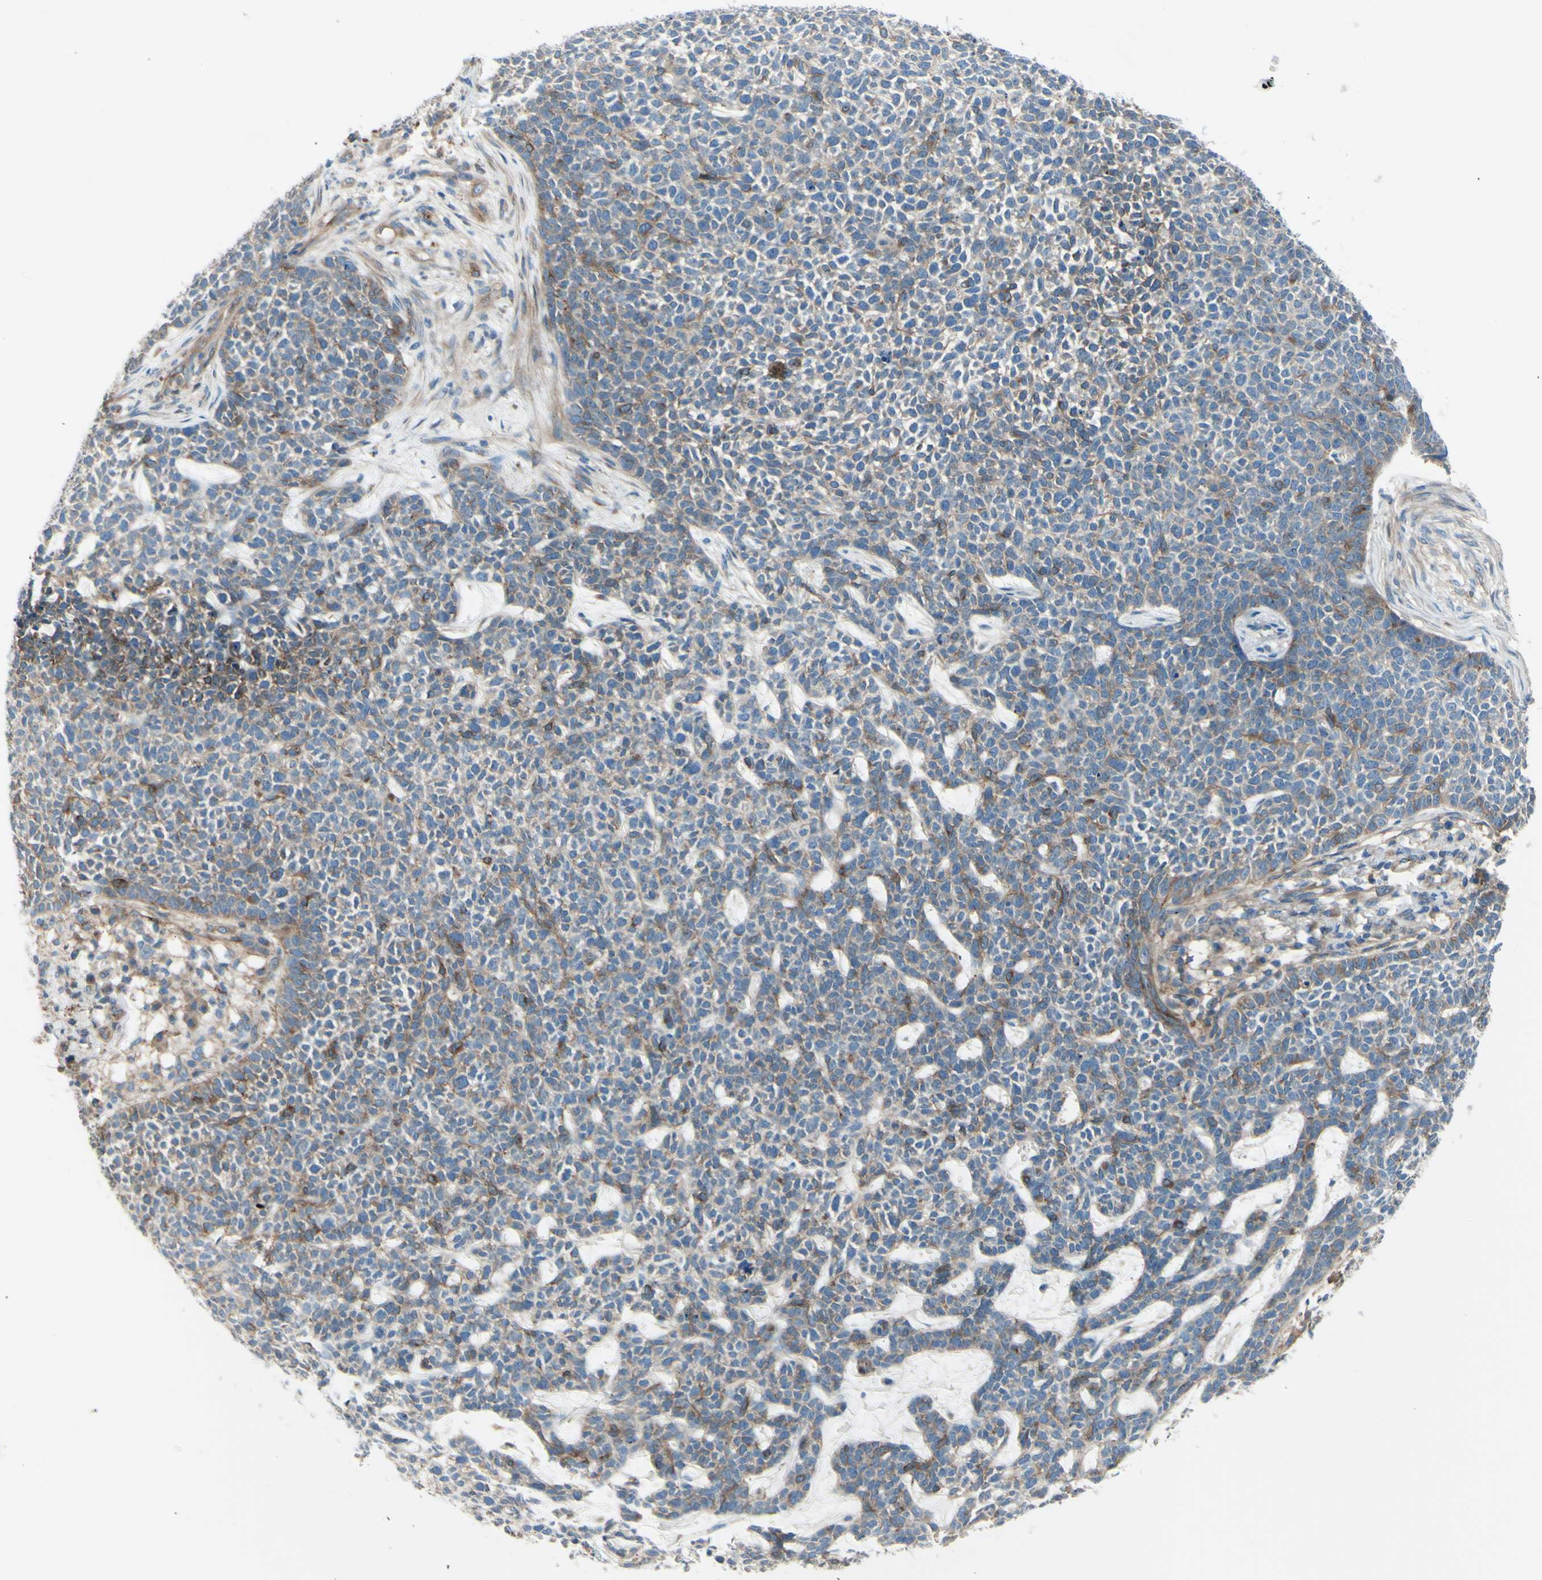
{"staining": {"intensity": "weak", "quantity": ">75%", "location": "cytoplasmic/membranous"}, "tissue": "skin cancer", "cell_type": "Tumor cells", "image_type": "cancer", "snomed": [{"axis": "morphology", "description": "Basal cell carcinoma"}, {"axis": "topography", "description": "Skin"}], "caption": "DAB (3,3'-diaminobenzidine) immunohistochemical staining of skin cancer shows weak cytoplasmic/membranous protein expression in about >75% of tumor cells.", "gene": "PCDHGA2", "patient": {"sex": "female", "age": 84}}